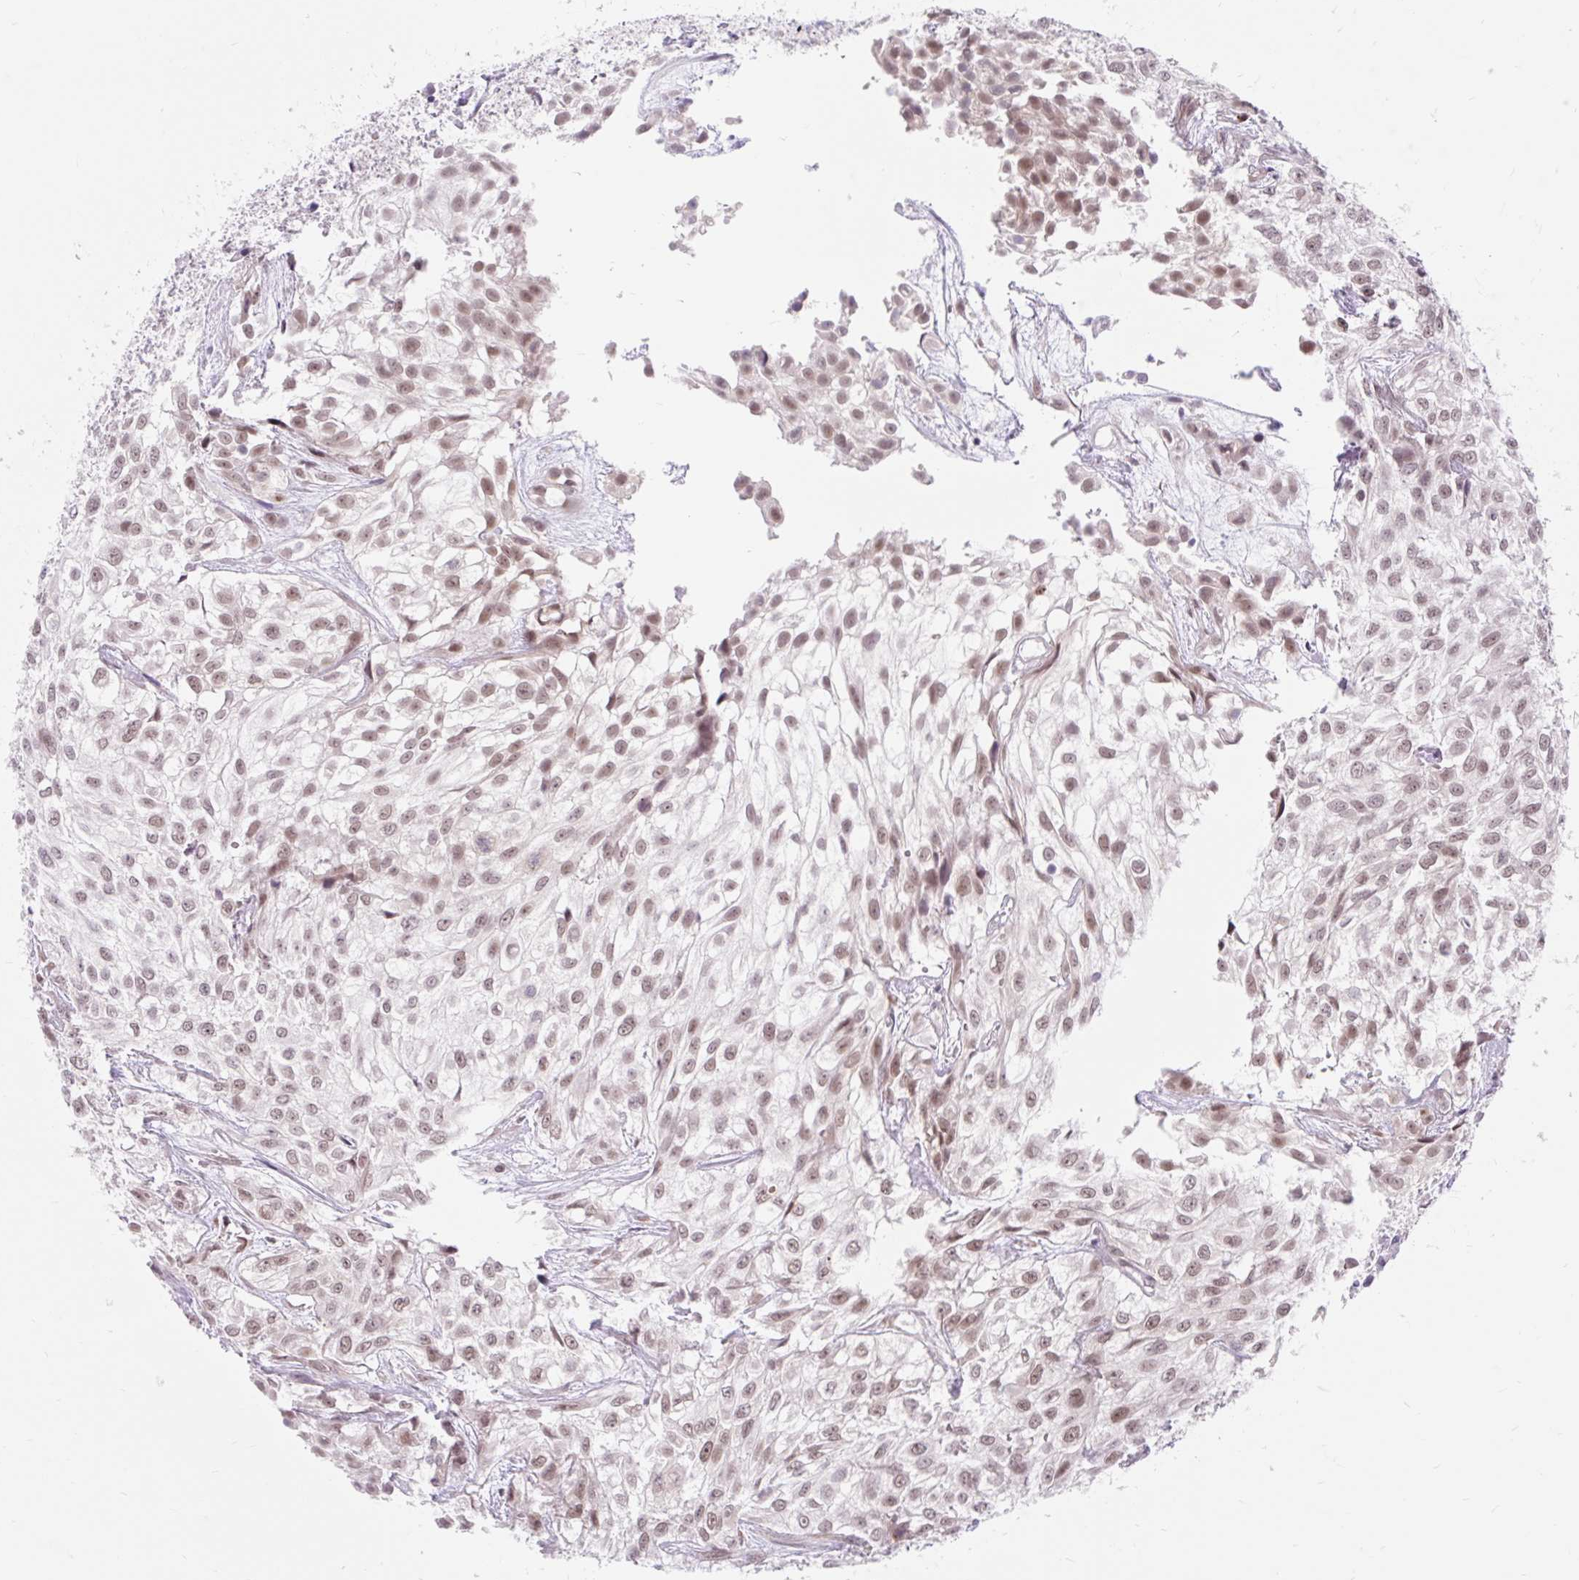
{"staining": {"intensity": "negative", "quantity": "none", "location": "none"}, "tissue": "urothelial cancer", "cell_type": "Tumor cells", "image_type": "cancer", "snomed": [{"axis": "morphology", "description": "Urothelial carcinoma, High grade"}, {"axis": "topography", "description": "Urinary bladder"}], "caption": "Tumor cells are negative for protein expression in human high-grade urothelial carcinoma.", "gene": "SRSF10", "patient": {"sex": "male", "age": 56}}